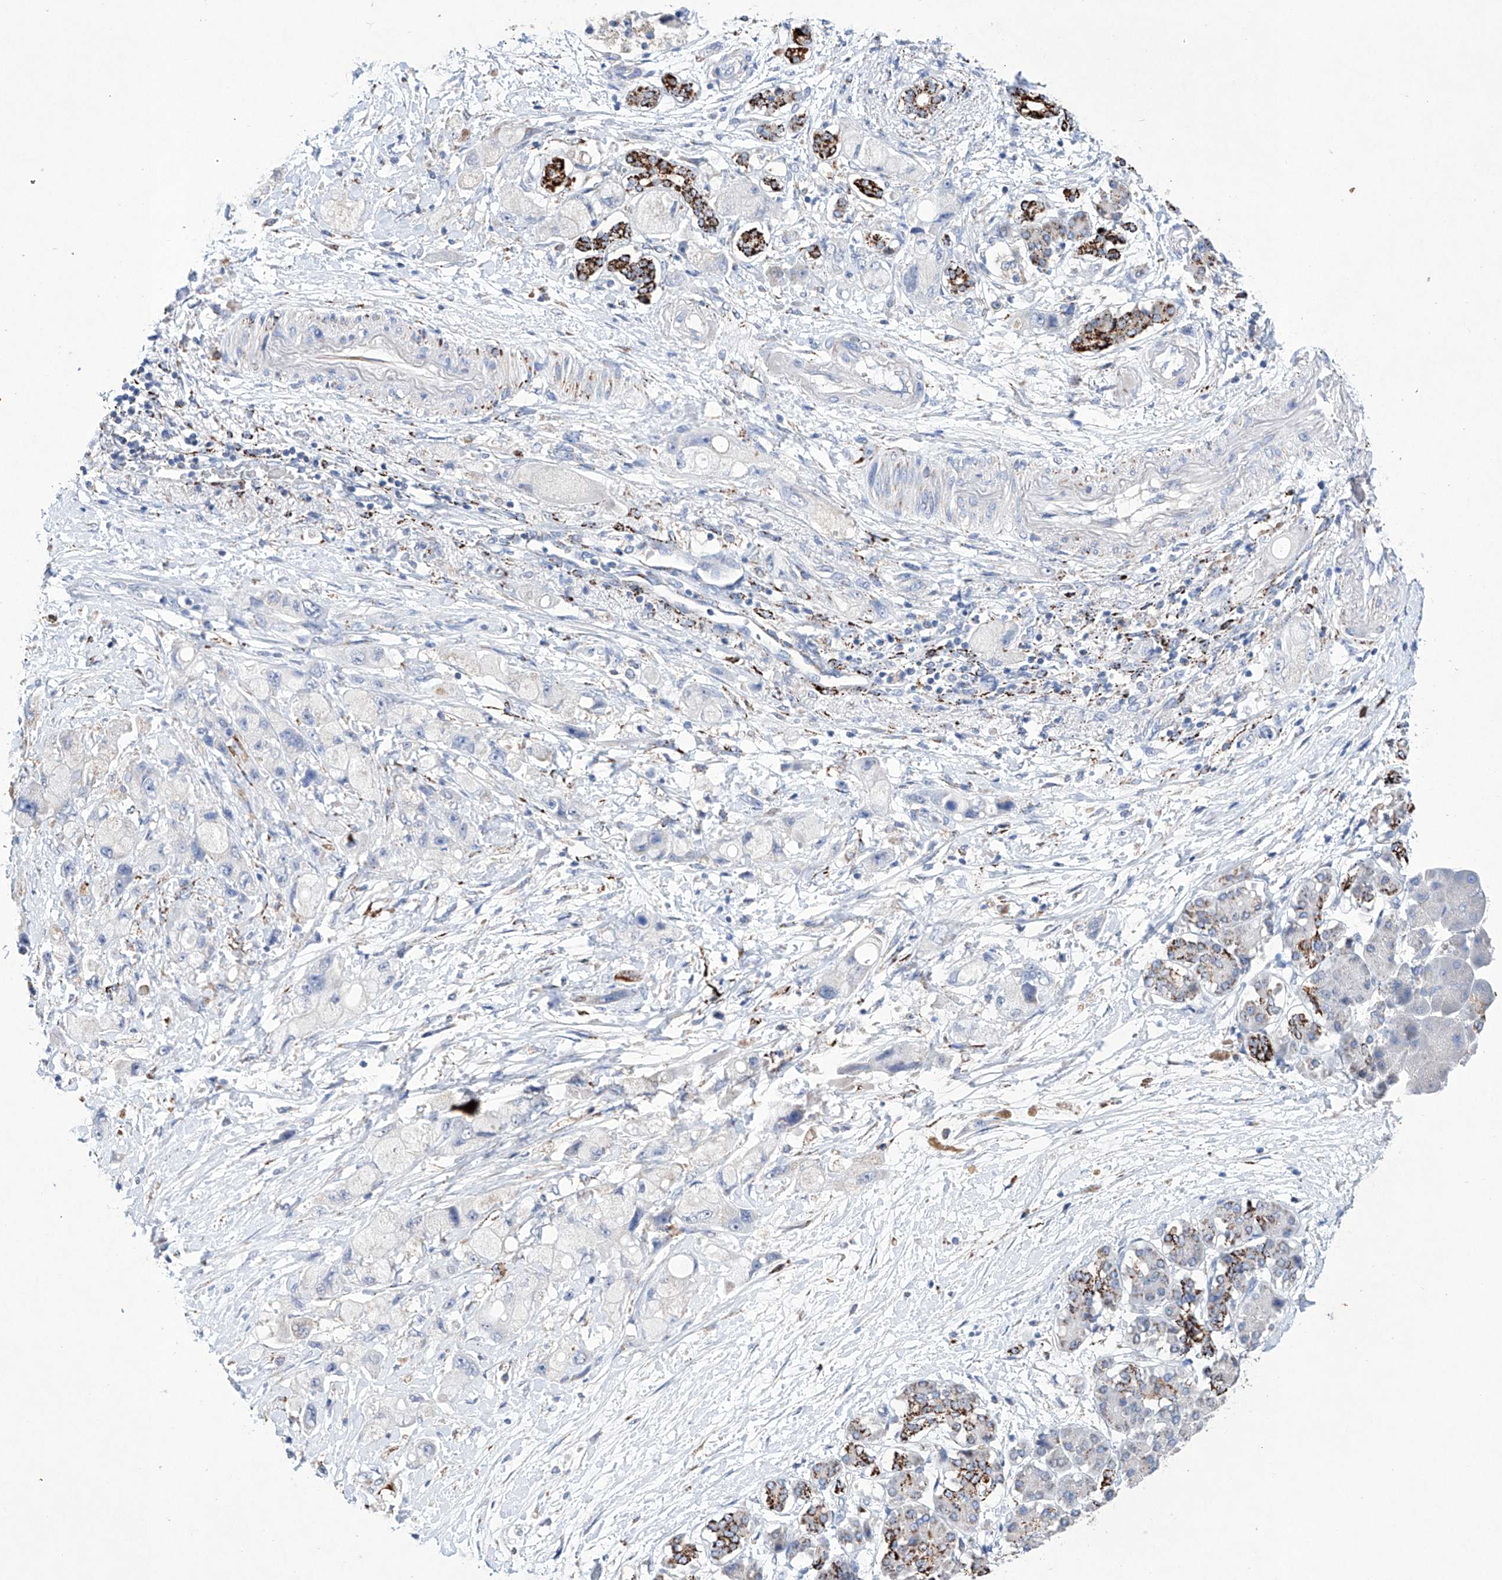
{"staining": {"intensity": "negative", "quantity": "none", "location": "none"}, "tissue": "pancreatic cancer", "cell_type": "Tumor cells", "image_type": "cancer", "snomed": [{"axis": "morphology", "description": "Normal tissue, NOS"}, {"axis": "morphology", "description": "Adenocarcinoma, NOS"}, {"axis": "topography", "description": "Pancreas"}], "caption": "Immunohistochemistry (IHC) image of neoplastic tissue: adenocarcinoma (pancreatic) stained with DAB (3,3'-diaminobenzidine) demonstrates no significant protein staining in tumor cells.", "gene": "NRROS", "patient": {"sex": "female", "age": 68}}